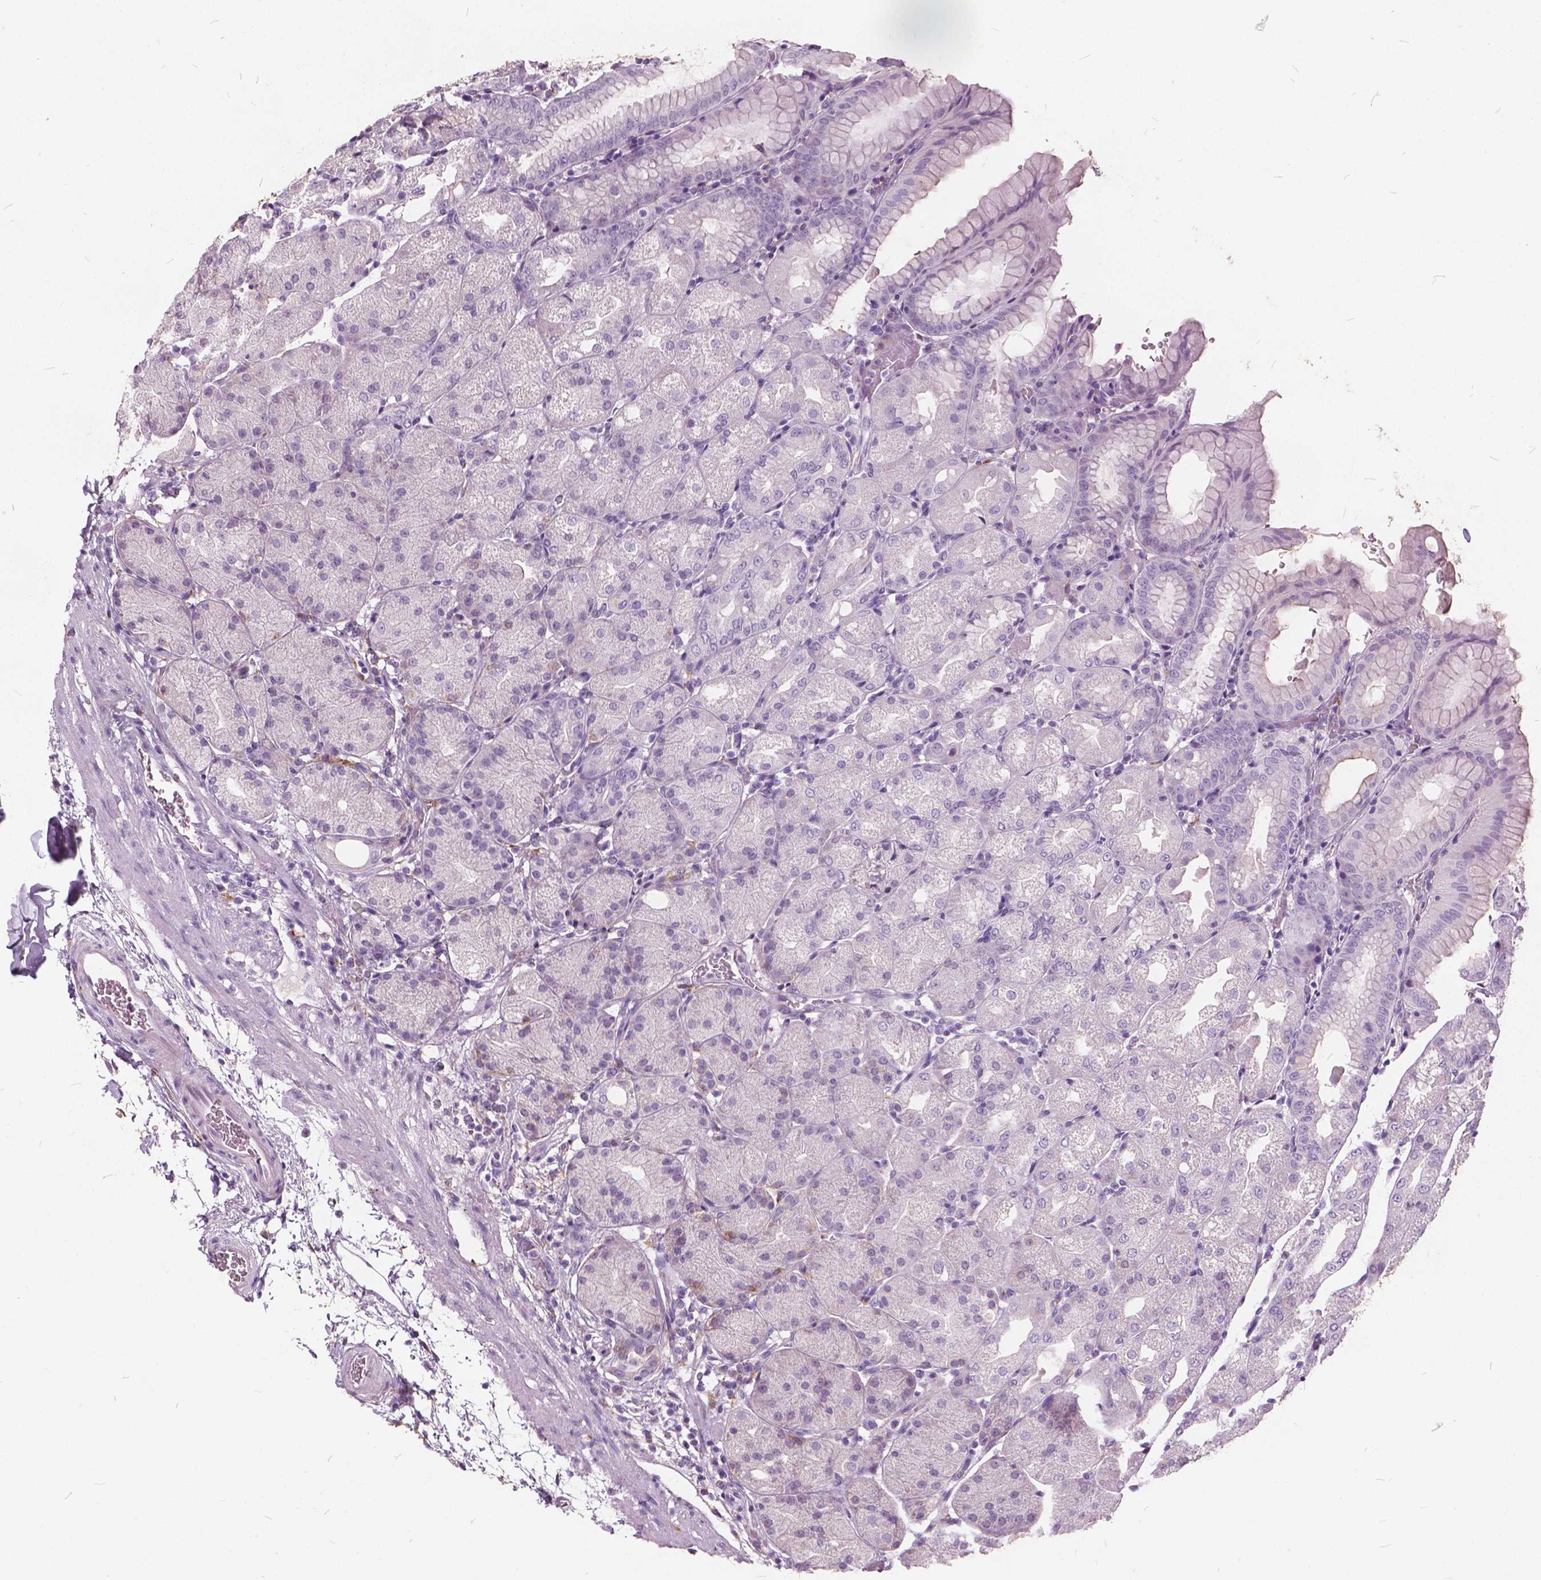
{"staining": {"intensity": "negative", "quantity": "none", "location": "none"}, "tissue": "stomach", "cell_type": "Glandular cells", "image_type": "normal", "snomed": [{"axis": "morphology", "description": "Normal tissue, NOS"}, {"axis": "topography", "description": "Stomach, upper"}, {"axis": "topography", "description": "Stomach"}, {"axis": "topography", "description": "Stomach, lower"}], "caption": "Immunohistochemistry (IHC) micrograph of unremarkable stomach stained for a protein (brown), which demonstrates no staining in glandular cells.", "gene": "DNM1", "patient": {"sex": "male", "age": 62}}